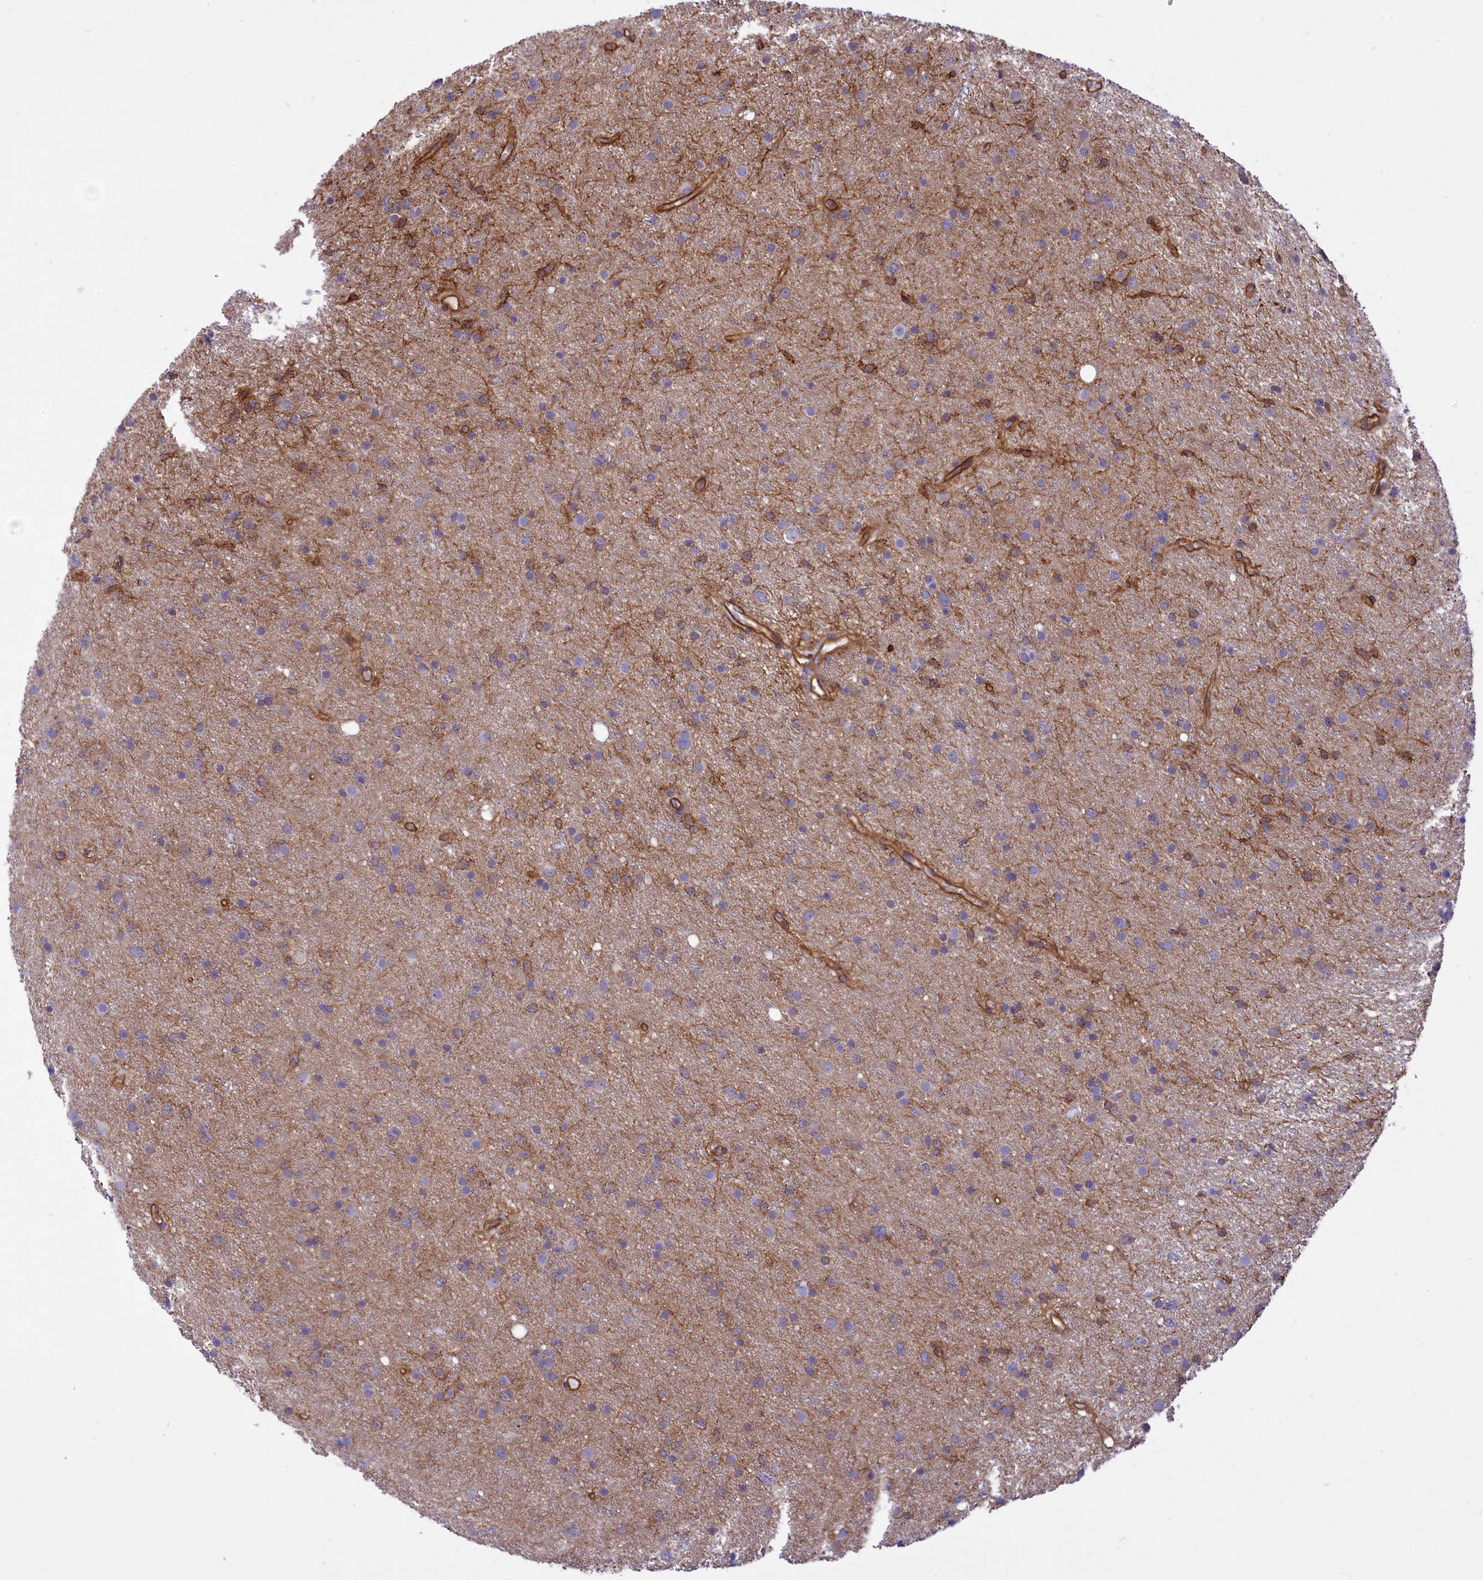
{"staining": {"intensity": "negative", "quantity": "none", "location": "none"}, "tissue": "glioma", "cell_type": "Tumor cells", "image_type": "cancer", "snomed": [{"axis": "morphology", "description": "Glioma, malignant, Low grade"}, {"axis": "topography", "description": "Cerebral cortex"}], "caption": "Micrograph shows no significant protein positivity in tumor cells of glioma. (DAB immunohistochemistry (IHC), high magnification).", "gene": "SEPTIN9", "patient": {"sex": "female", "age": 39}}